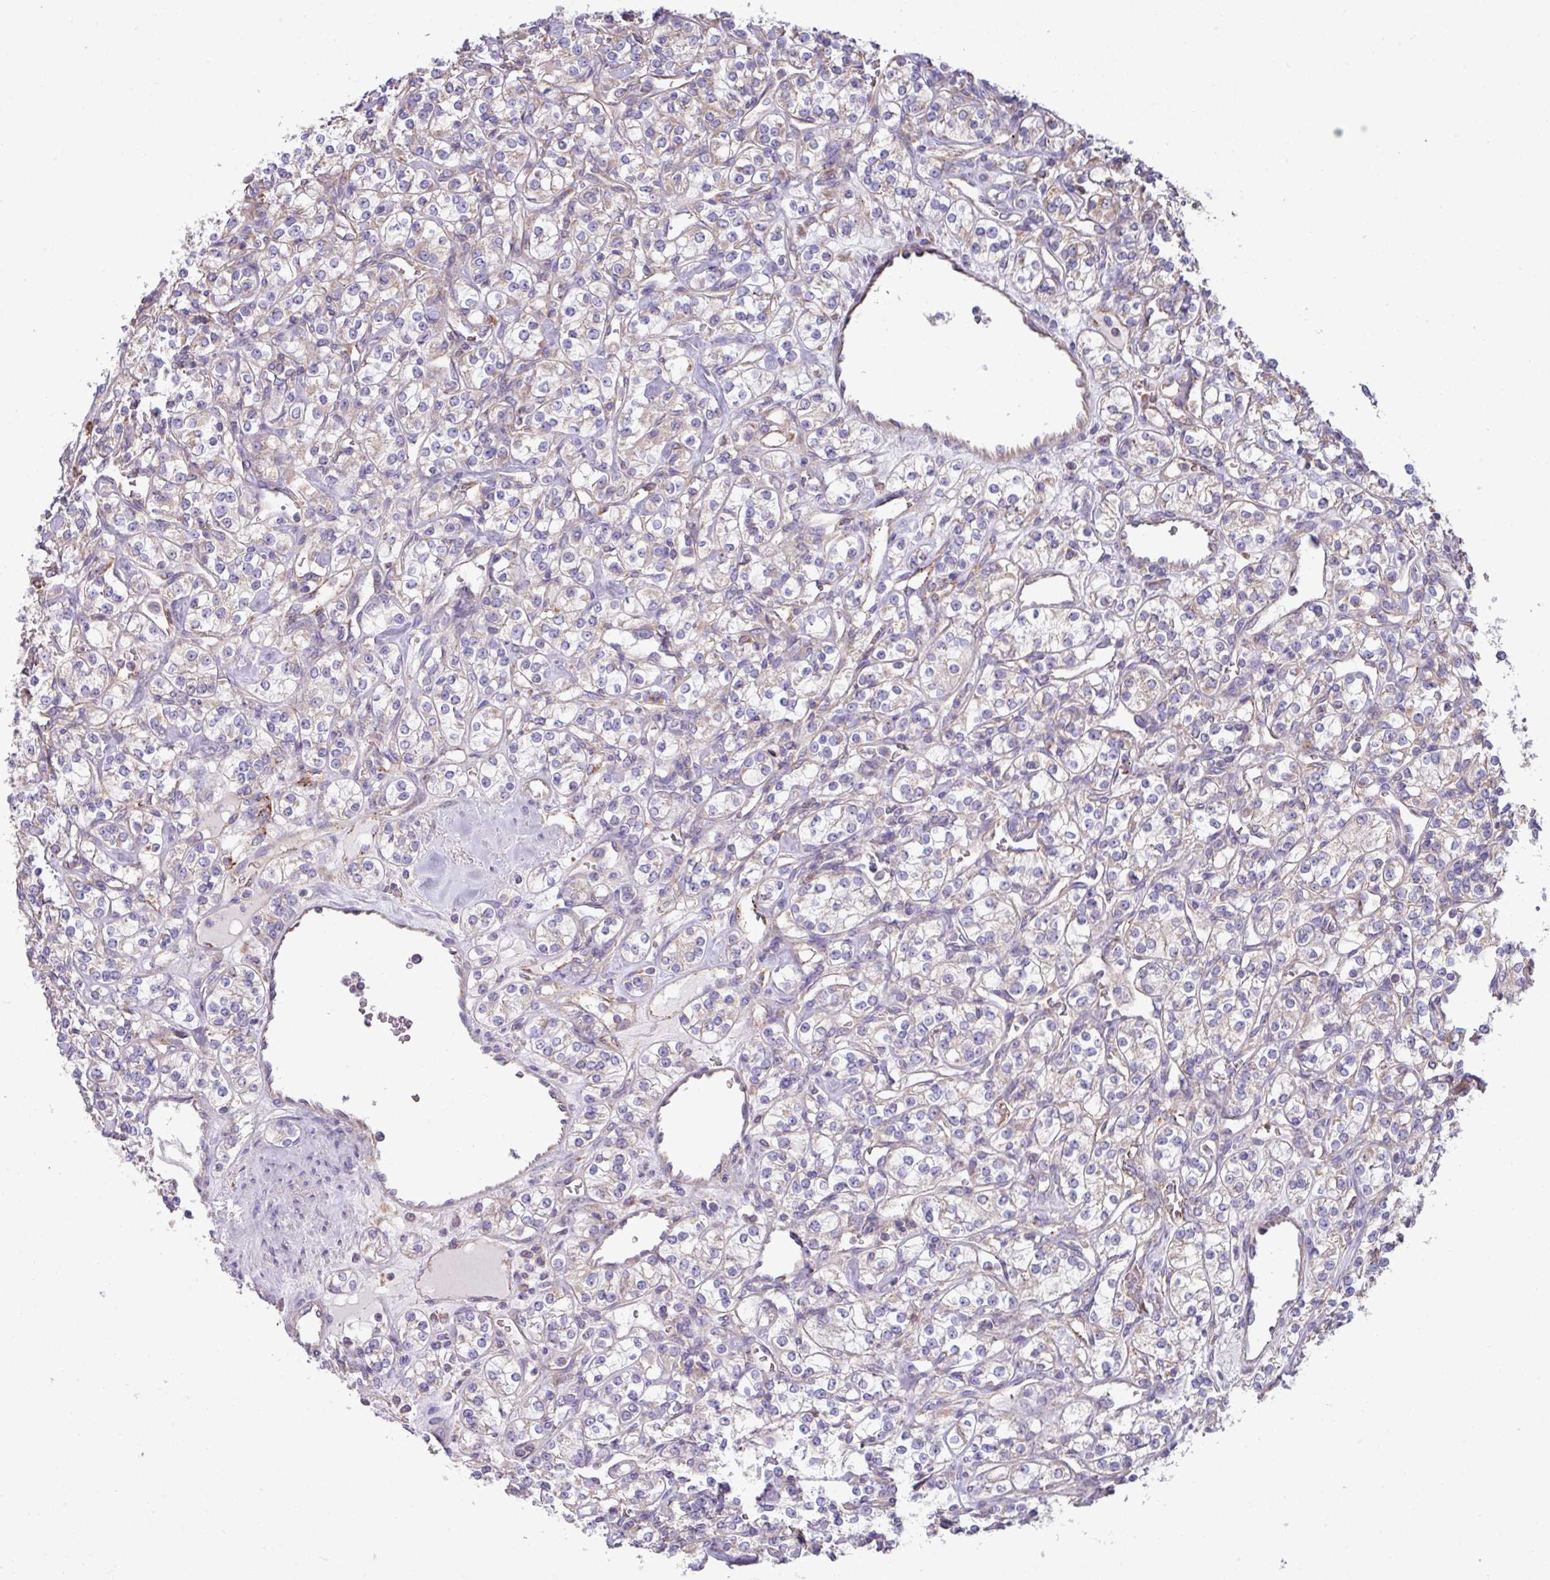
{"staining": {"intensity": "weak", "quantity": "<25%", "location": "cytoplasmic/membranous"}, "tissue": "renal cancer", "cell_type": "Tumor cells", "image_type": "cancer", "snomed": [{"axis": "morphology", "description": "Adenocarcinoma, NOS"}, {"axis": "topography", "description": "Kidney"}], "caption": "Renal adenocarcinoma stained for a protein using immunohistochemistry shows no expression tumor cells.", "gene": "PPM1J", "patient": {"sex": "male", "age": 77}}